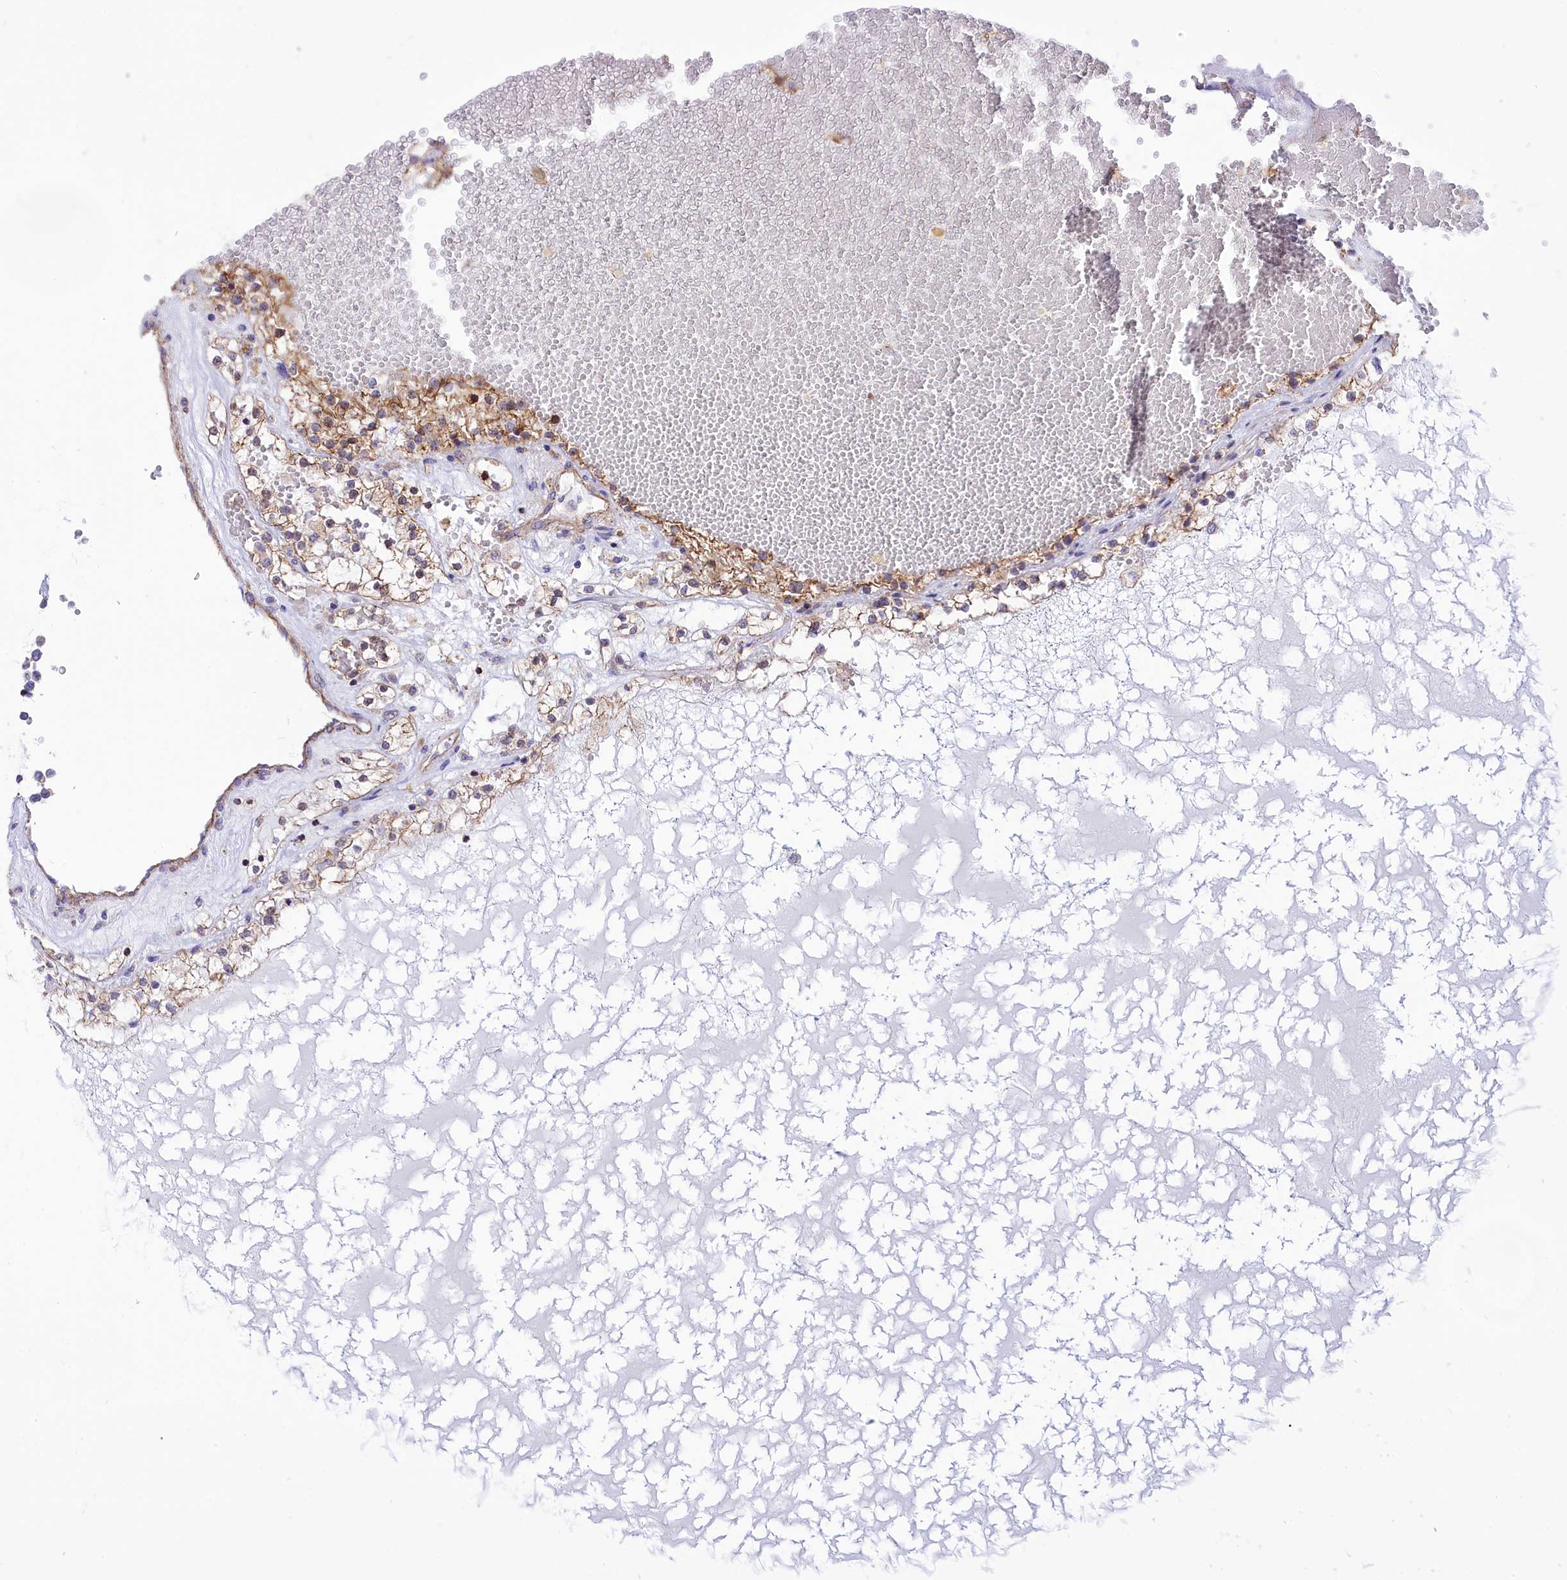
{"staining": {"intensity": "weak", "quantity": "25%-75%", "location": "cytoplasmic/membranous"}, "tissue": "renal cancer", "cell_type": "Tumor cells", "image_type": "cancer", "snomed": [{"axis": "morphology", "description": "Normal tissue, NOS"}, {"axis": "morphology", "description": "Adenocarcinoma, NOS"}, {"axis": "topography", "description": "Kidney"}], "caption": "Tumor cells exhibit weak cytoplasmic/membranous positivity in about 25%-75% of cells in renal cancer (adenocarcinoma).", "gene": "SEPTIN9", "patient": {"sex": "male", "age": 68}}